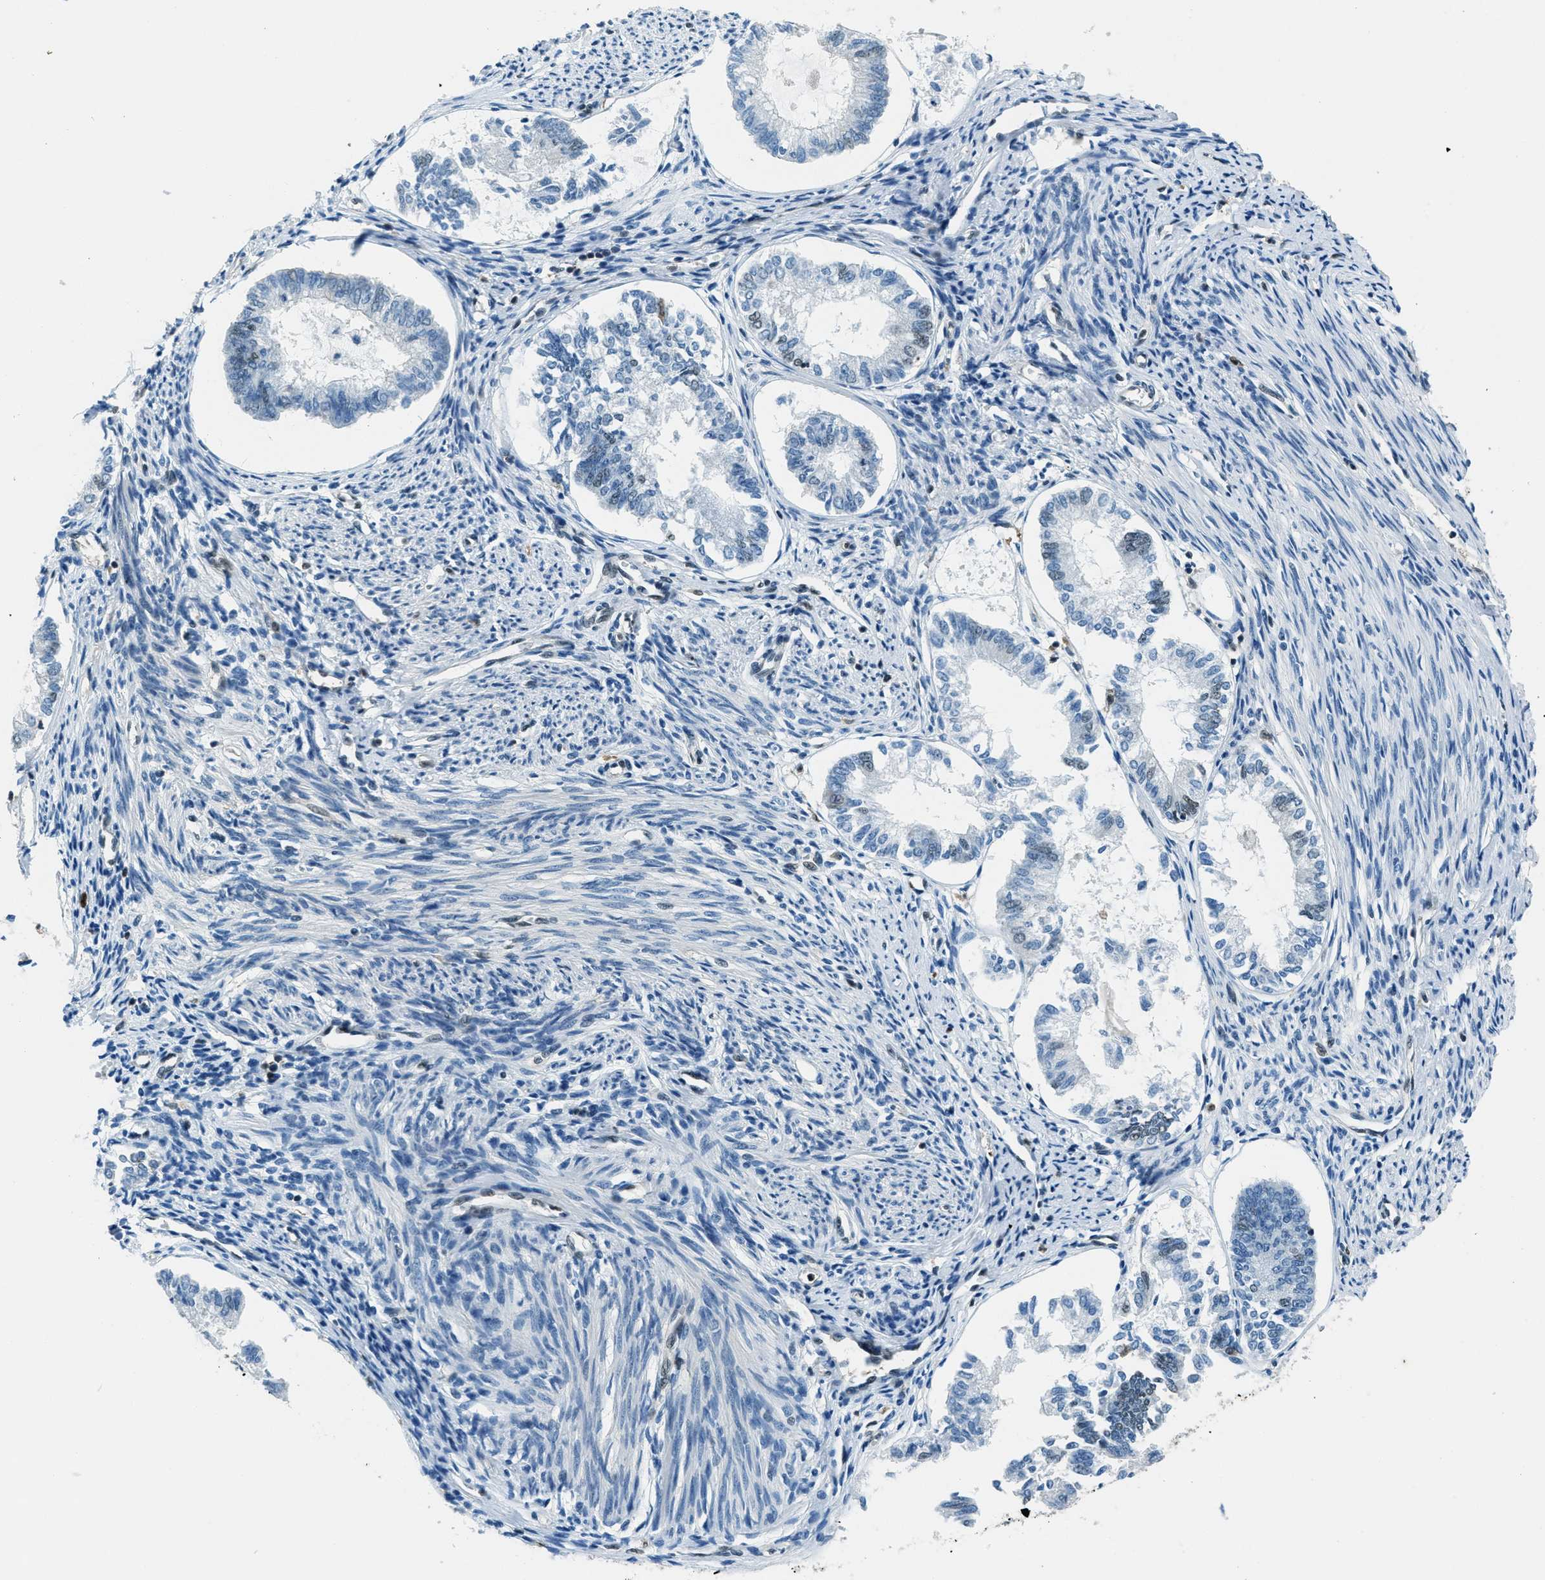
{"staining": {"intensity": "weak", "quantity": "<25%", "location": "nuclear"}, "tissue": "endometrial cancer", "cell_type": "Tumor cells", "image_type": "cancer", "snomed": [{"axis": "morphology", "description": "Adenocarcinoma, NOS"}, {"axis": "topography", "description": "Endometrium"}], "caption": "Histopathology image shows no significant protein staining in tumor cells of endometrial cancer.", "gene": "OGFR", "patient": {"sex": "female", "age": 86}}